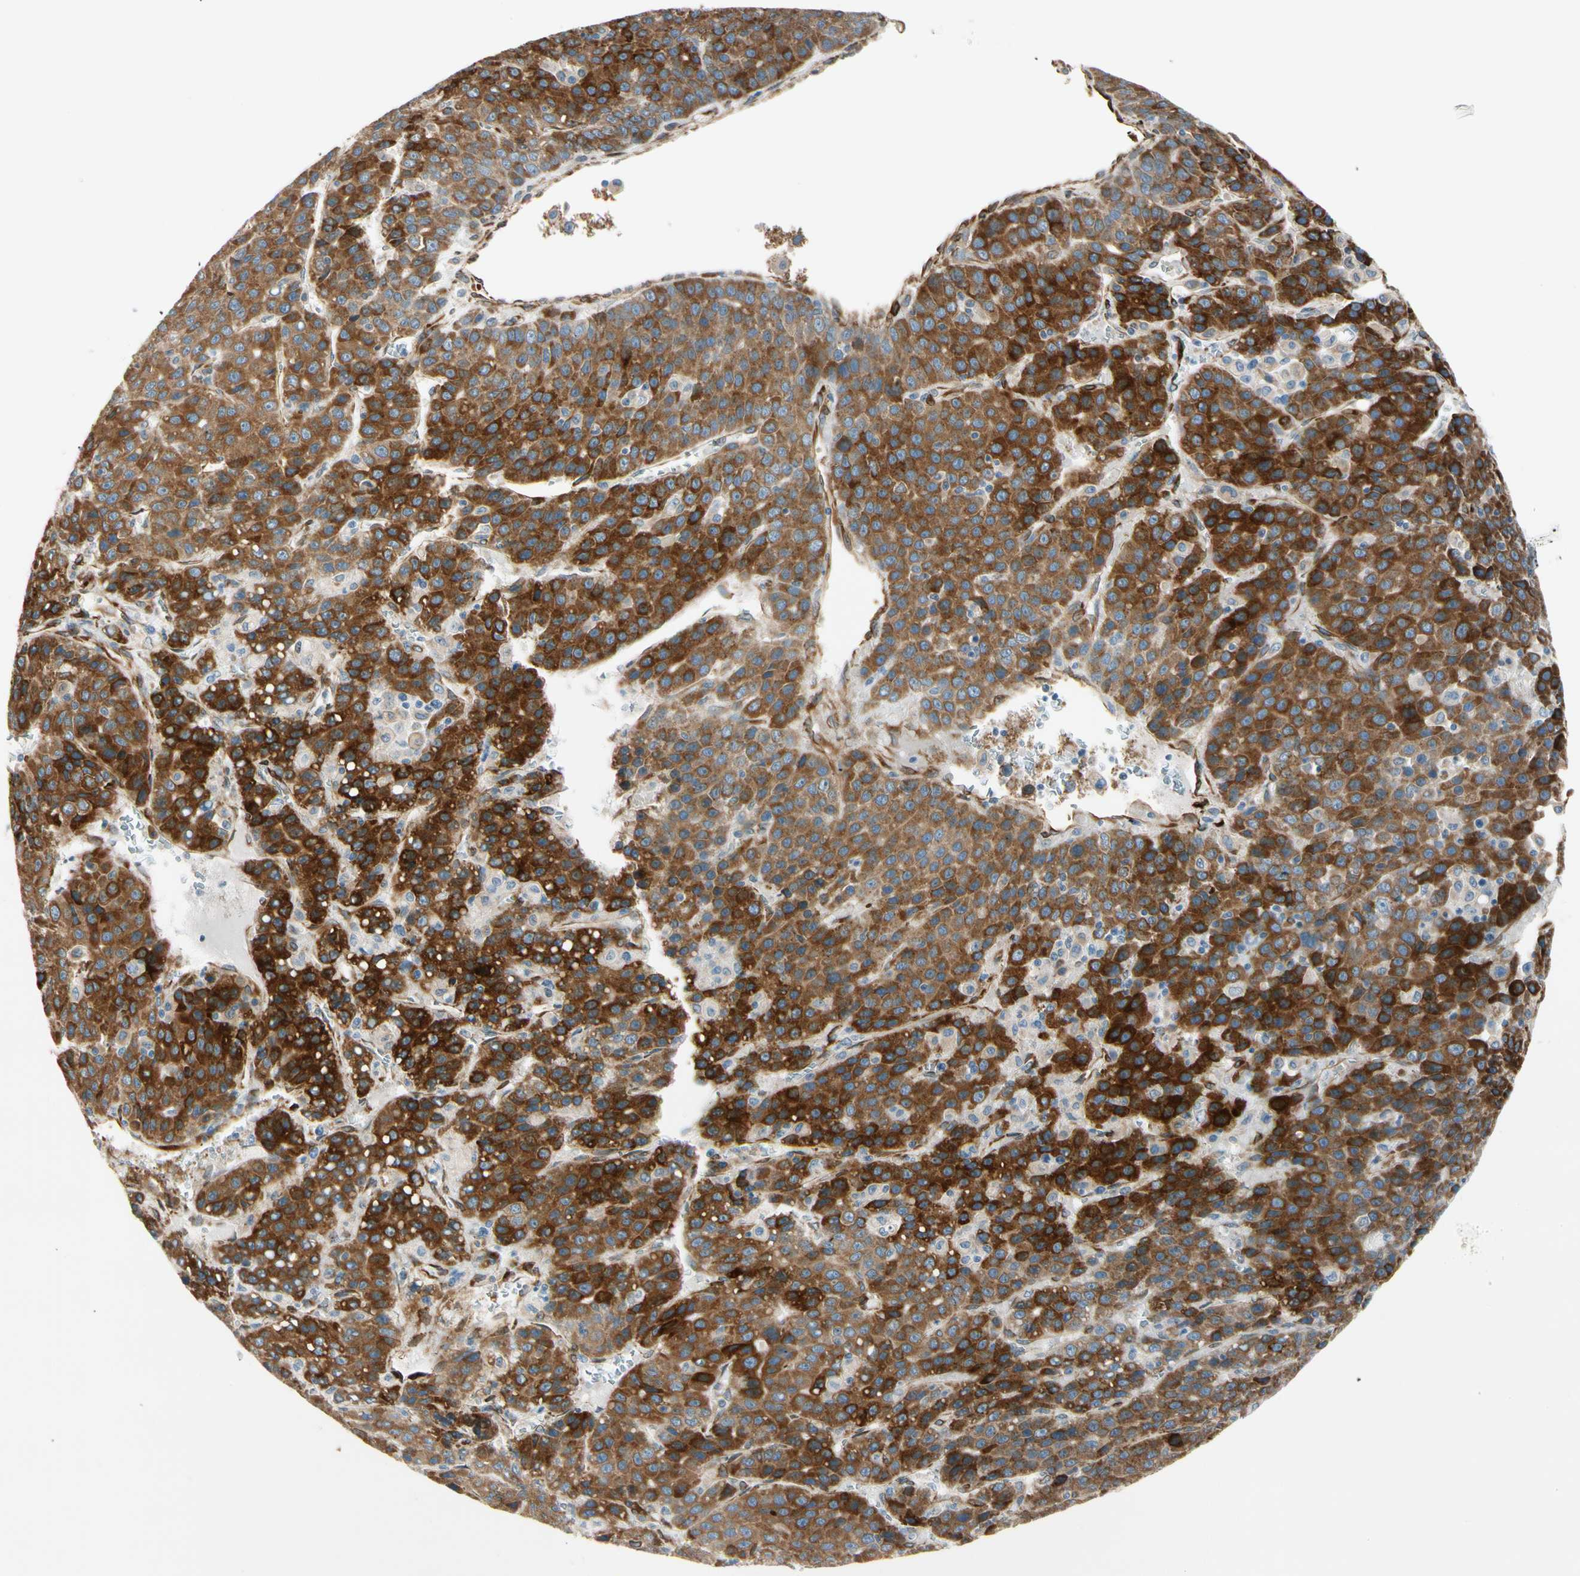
{"staining": {"intensity": "strong", "quantity": ">75%", "location": "cytoplasmic/membranous"}, "tissue": "liver cancer", "cell_type": "Tumor cells", "image_type": "cancer", "snomed": [{"axis": "morphology", "description": "Carcinoma, Hepatocellular, NOS"}, {"axis": "topography", "description": "Liver"}], "caption": "An immunohistochemistry photomicrograph of tumor tissue is shown. Protein staining in brown highlights strong cytoplasmic/membranous positivity in hepatocellular carcinoma (liver) within tumor cells.", "gene": "FKBP7", "patient": {"sex": "female", "age": 53}}